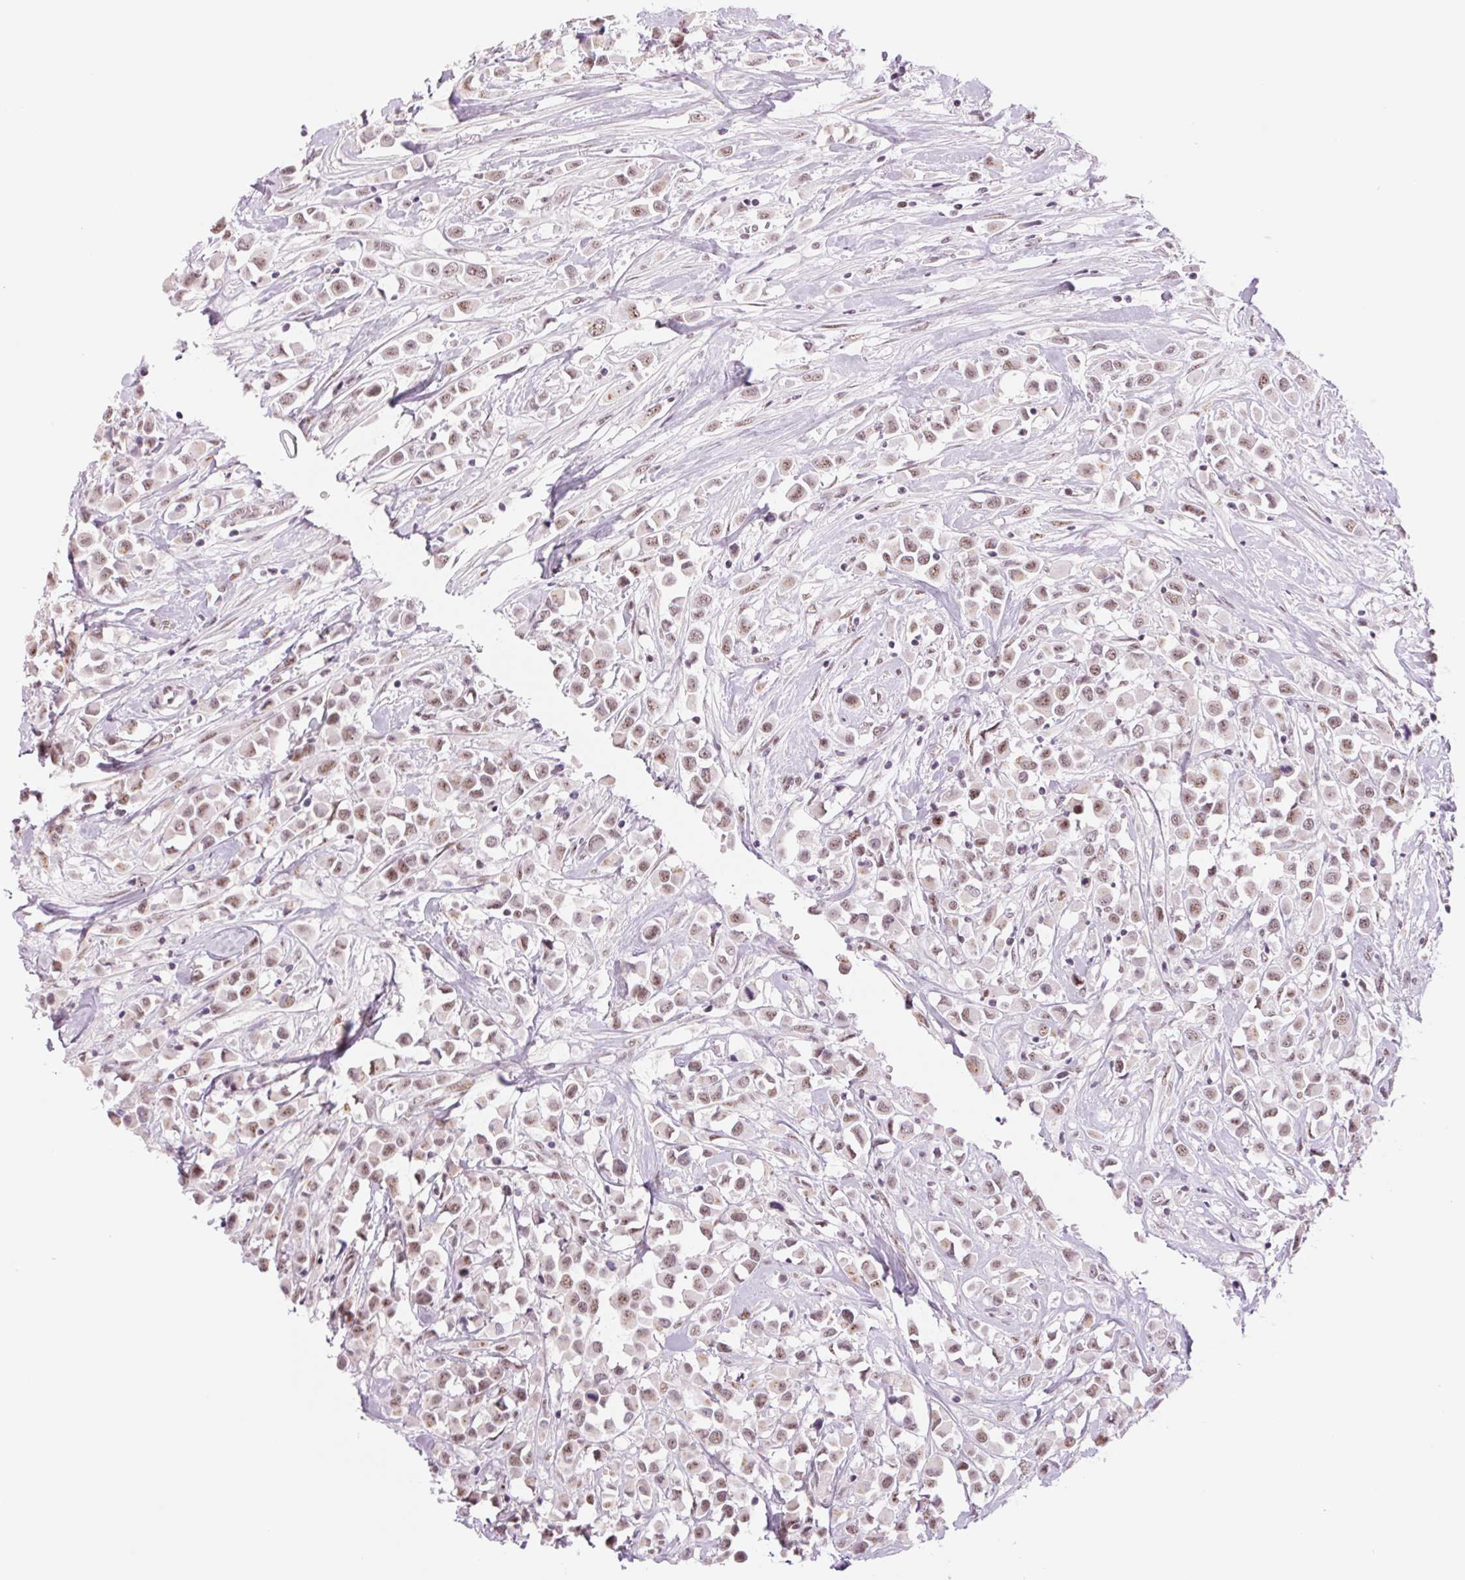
{"staining": {"intensity": "weak", "quantity": ">75%", "location": "nuclear"}, "tissue": "breast cancer", "cell_type": "Tumor cells", "image_type": "cancer", "snomed": [{"axis": "morphology", "description": "Duct carcinoma"}, {"axis": "topography", "description": "Breast"}], "caption": "This micrograph shows immunohistochemistry (IHC) staining of human breast cancer, with low weak nuclear positivity in about >75% of tumor cells.", "gene": "ZC3H14", "patient": {"sex": "female", "age": 61}}